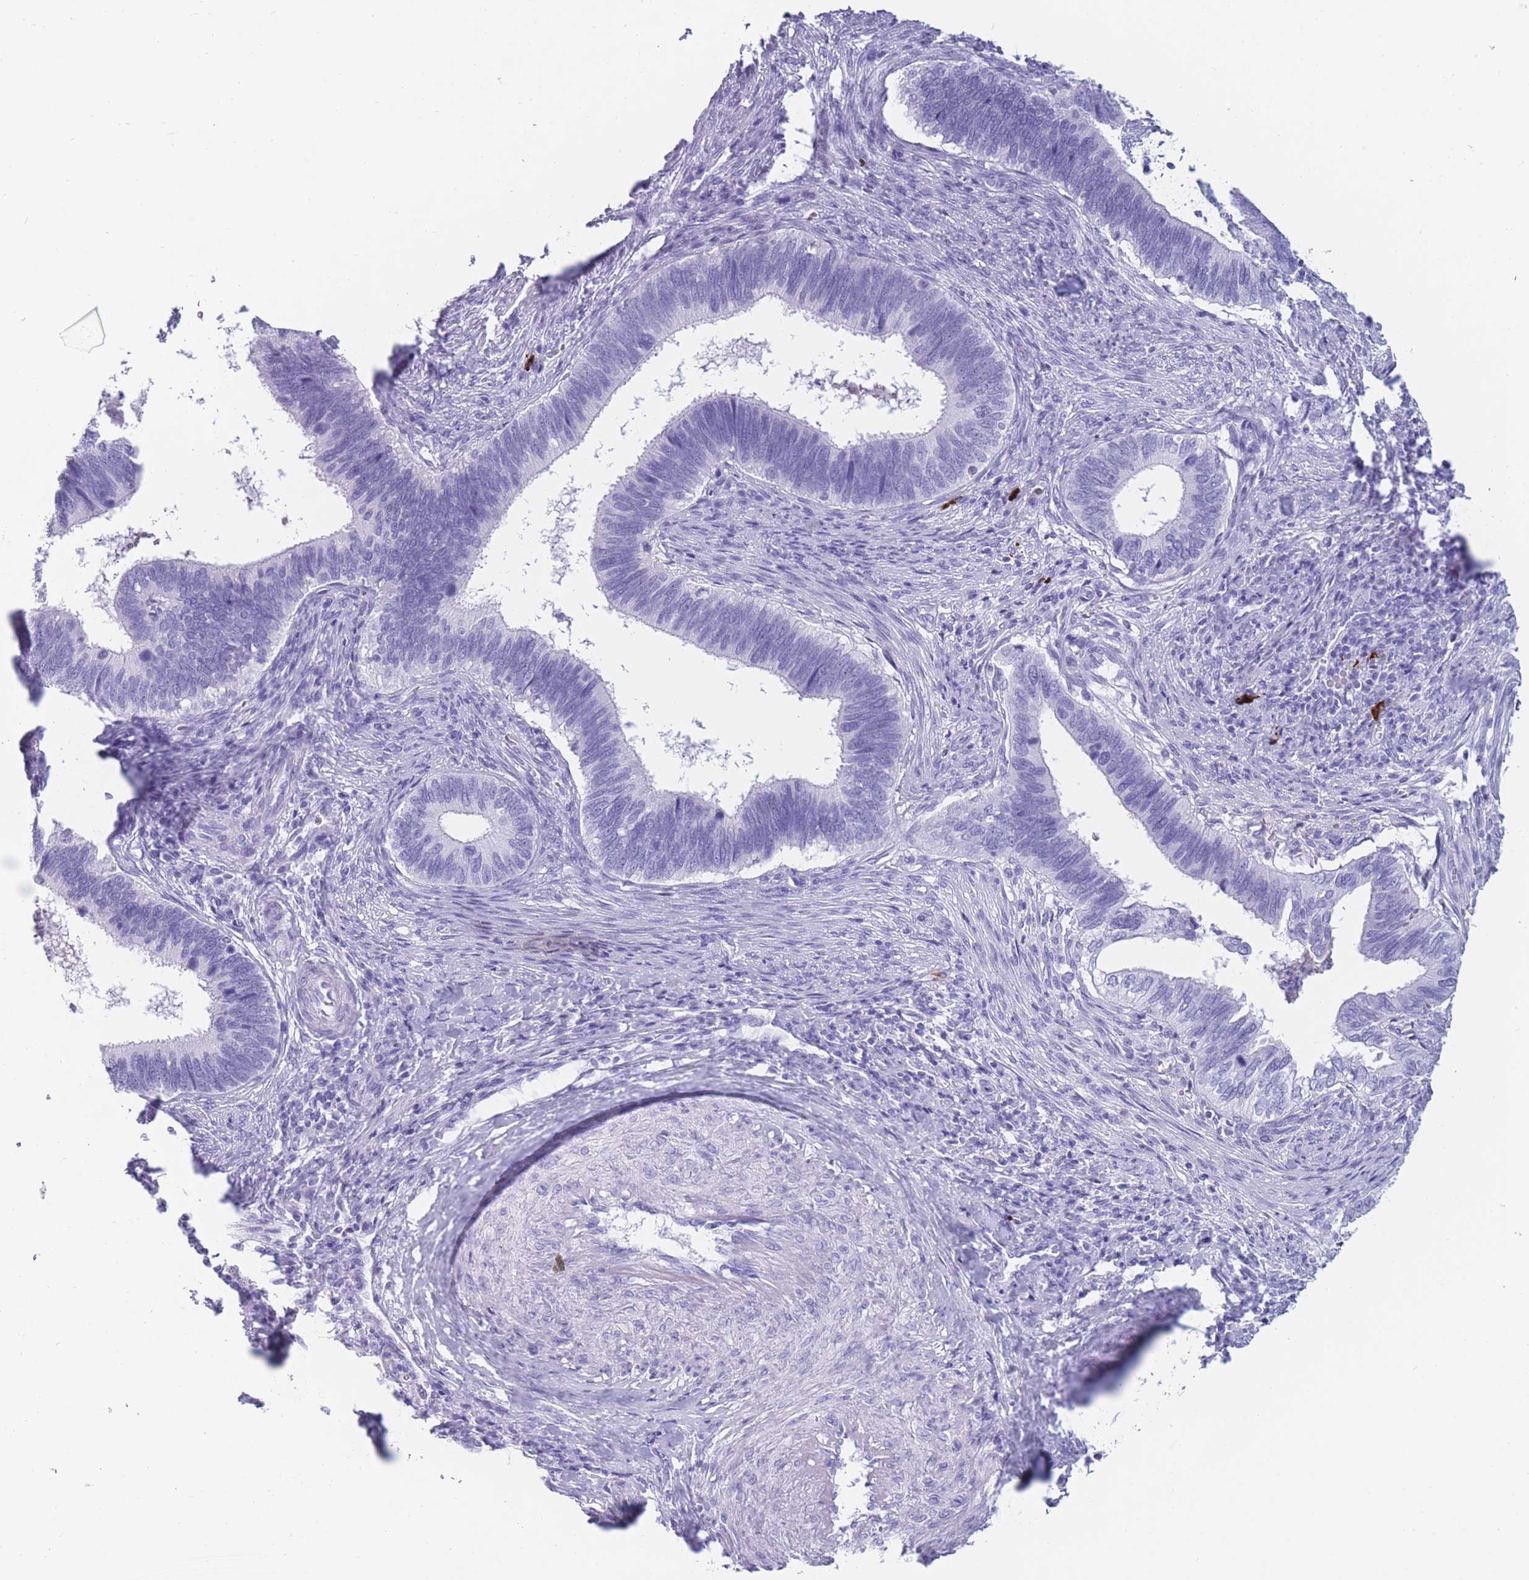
{"staining": {"intensity": "negative", "quantity": "none", "location": "none"}, "tissue": "cervical cancer", "cell_type": "Tumor cells", "image_type": "cancer", "snomed": [{"axis": "morphology", "description": "Adenocarcinoma, NOS"}, {"axis": "topography", "description": "Cervix"}], "caption": "This is an immunohistochemistry (IHC) micrograph of human adenocarcinoma (cervical). There is no positivity in tumor cells.", "gene": "TNFSF11", "patient": {"sex": "female", "age": 42}}